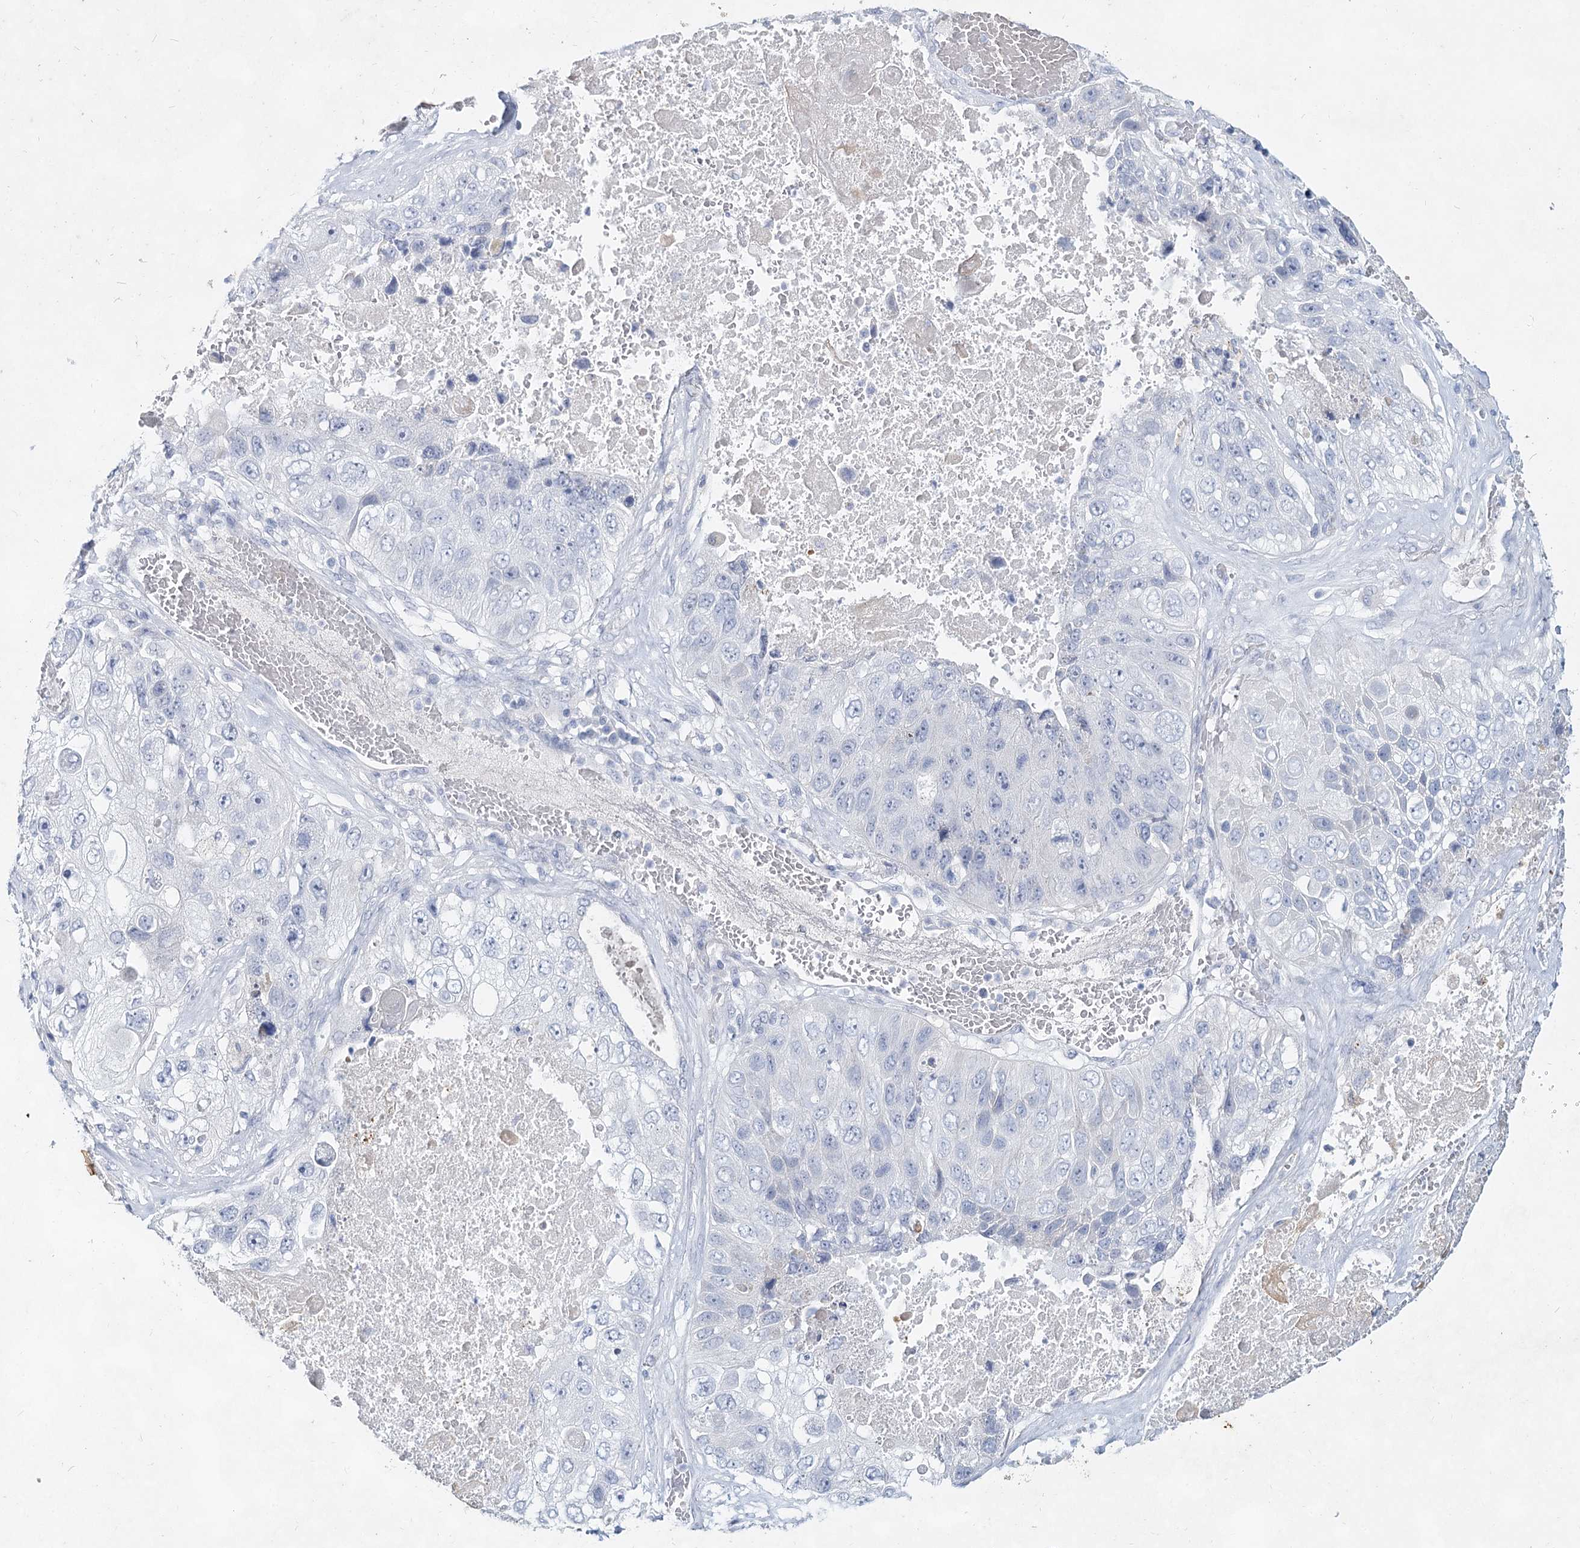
{"staining": {"intensity": "negative", "quantity": "none", "location": "none"}, "tissue": "lung cancer", "cell_type": "Tumor cells", "image_type": "cancer", "snomed": [{"axis": "morphology", "description": "Squamous cell carcinoma, NOS"}, {"axis": "topography", "description": "Lung"}], "caption": "Lung squamous cell carcinoma was stained to show a protein in brown. There is no significant positivity in tumor cells. Brightfield microscopy of immunohistochemistry stained with DAB (3,3'-diaminobenzidine) (brown) and hematoxylin (blue), captured at high magnification.", "gene": "CCDC73", "patient": {"sex": "male", "age": 61}}